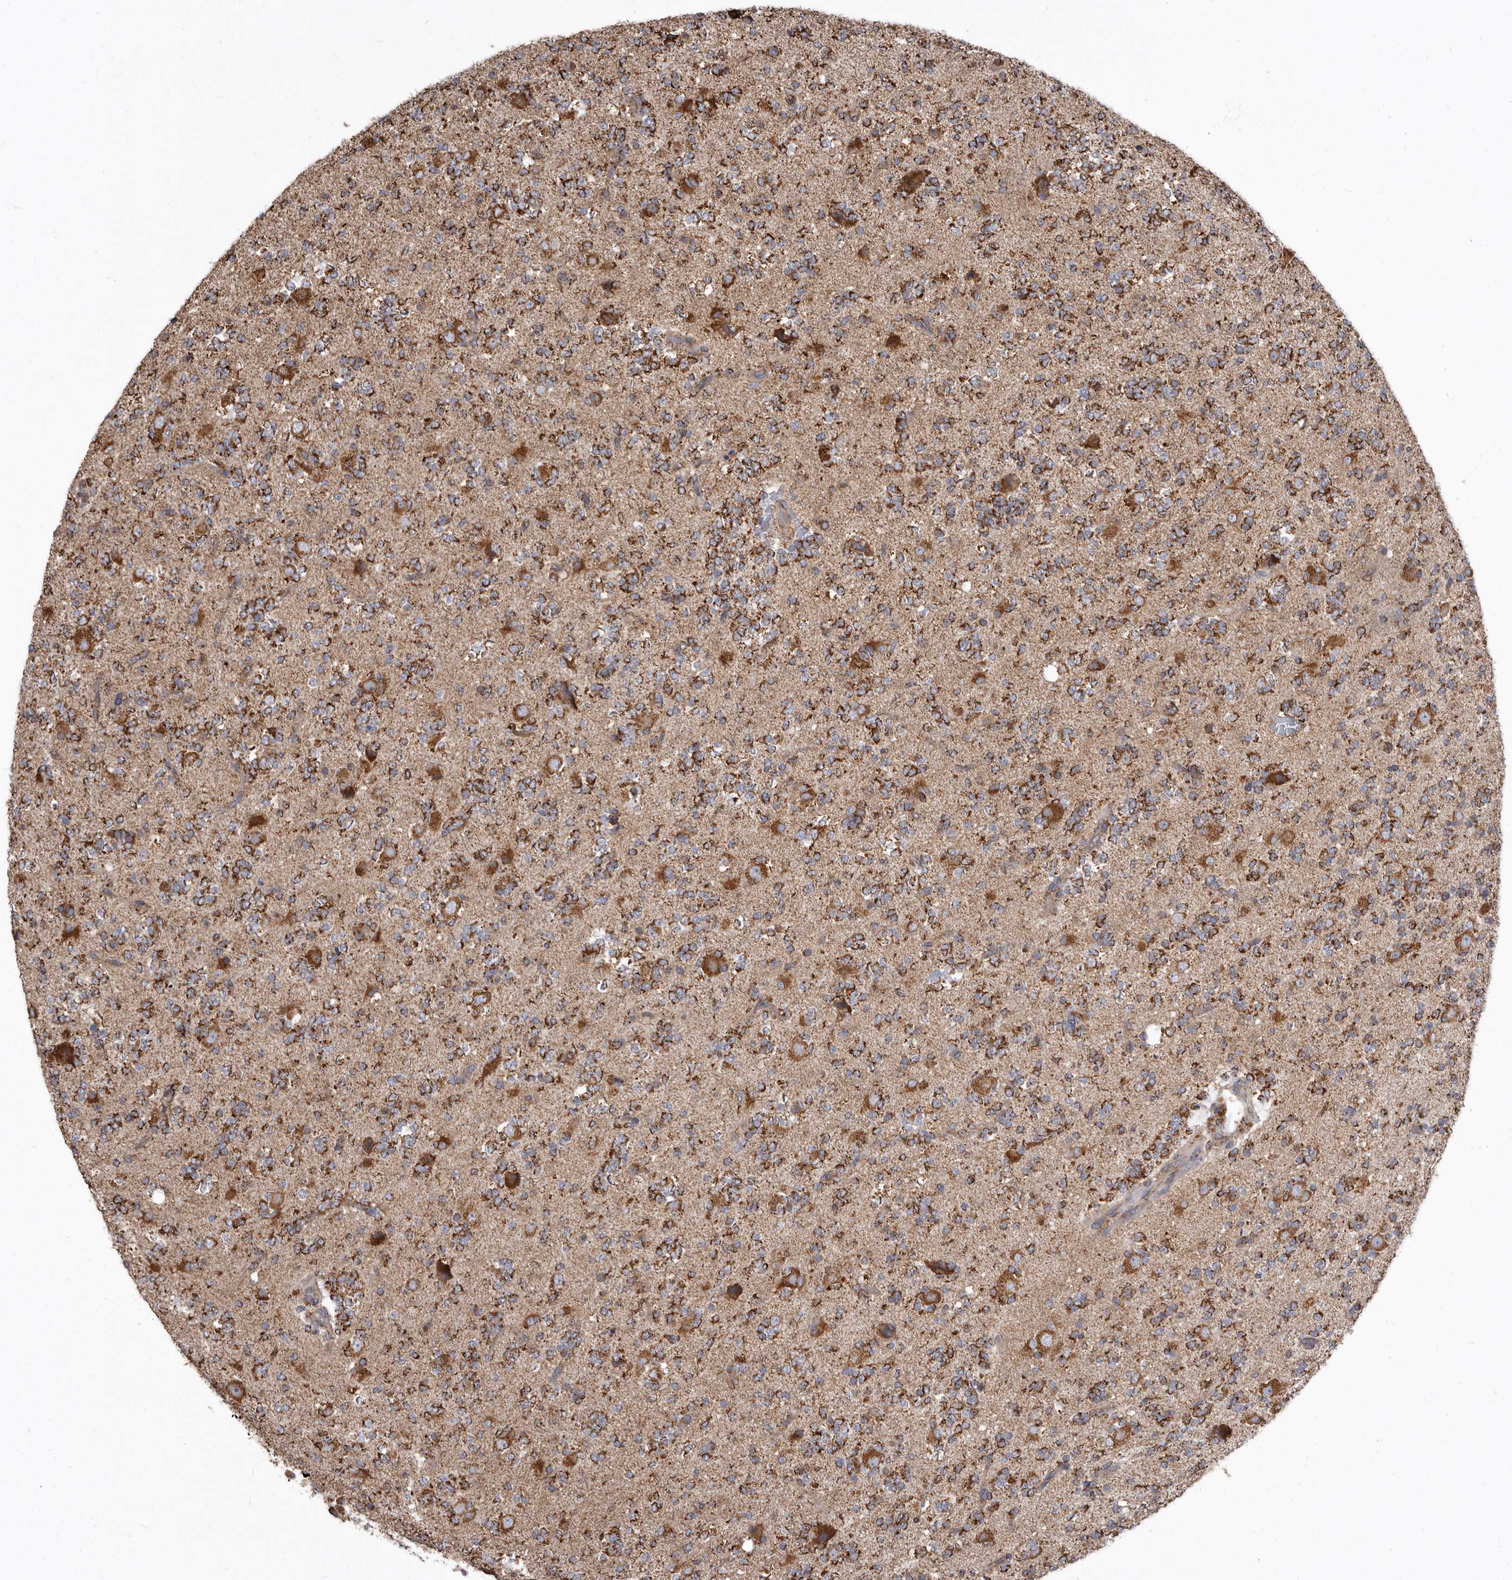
{"staining": {"intensity": "strong", "quantity": ">75%", "location": "cytoplasmic/membranous"}, "tissue": "glioma", "cell_type": "Tumor cells", "image_type": "cancer", "snomed": [{"axis": "morphology", "description": "Glioma, malignant, High grade"}, {"axis": "topography", "description": "Brain"}], "caption": "This is a photomicrograph of immunohistochemistry (IHC) staining of glioma, which shows strong expression in the cytoplasmic/membranous of tumor cells.", "gene": "CDK5RAP3", "patient": {"sex": "female", "age": 62}}